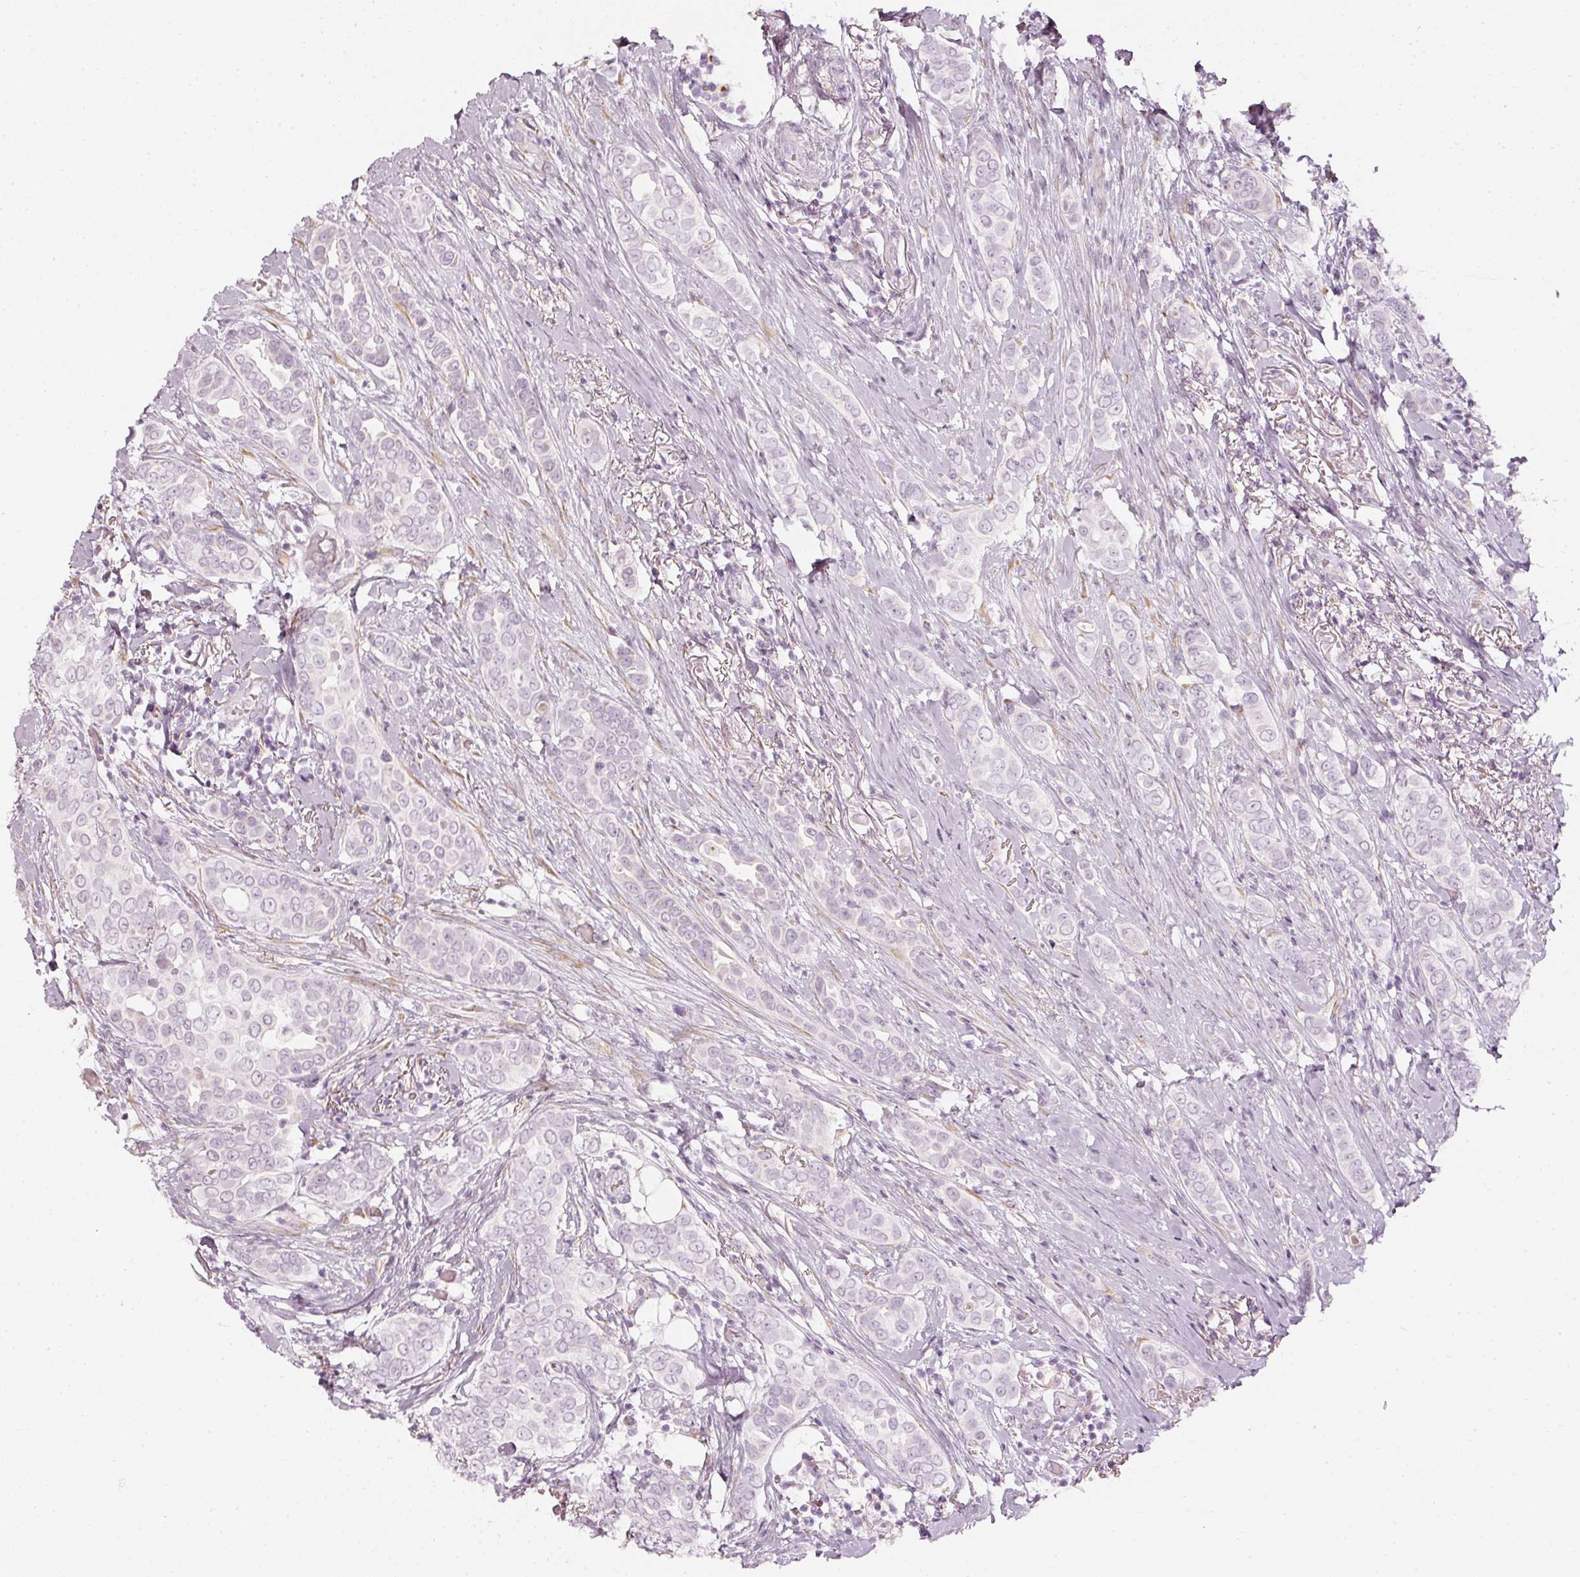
{"staining": {"intensity": "negative", "quantity": "none", "location": "none"}, "tissue": "breast cancer", "cell_type": "Tumor cells", "image_type": "cancer", "snomed": [{"axis": "morphology", "description": "Lobular carcinoma"}, {"axis": "topography", "description": "Breast"}], "caption": "There is no significant positivity in tumor cells of breast cancer (lobular carcinoma).", "gene": "SDF4", "patient": {"sex": "female", "age": 51}}